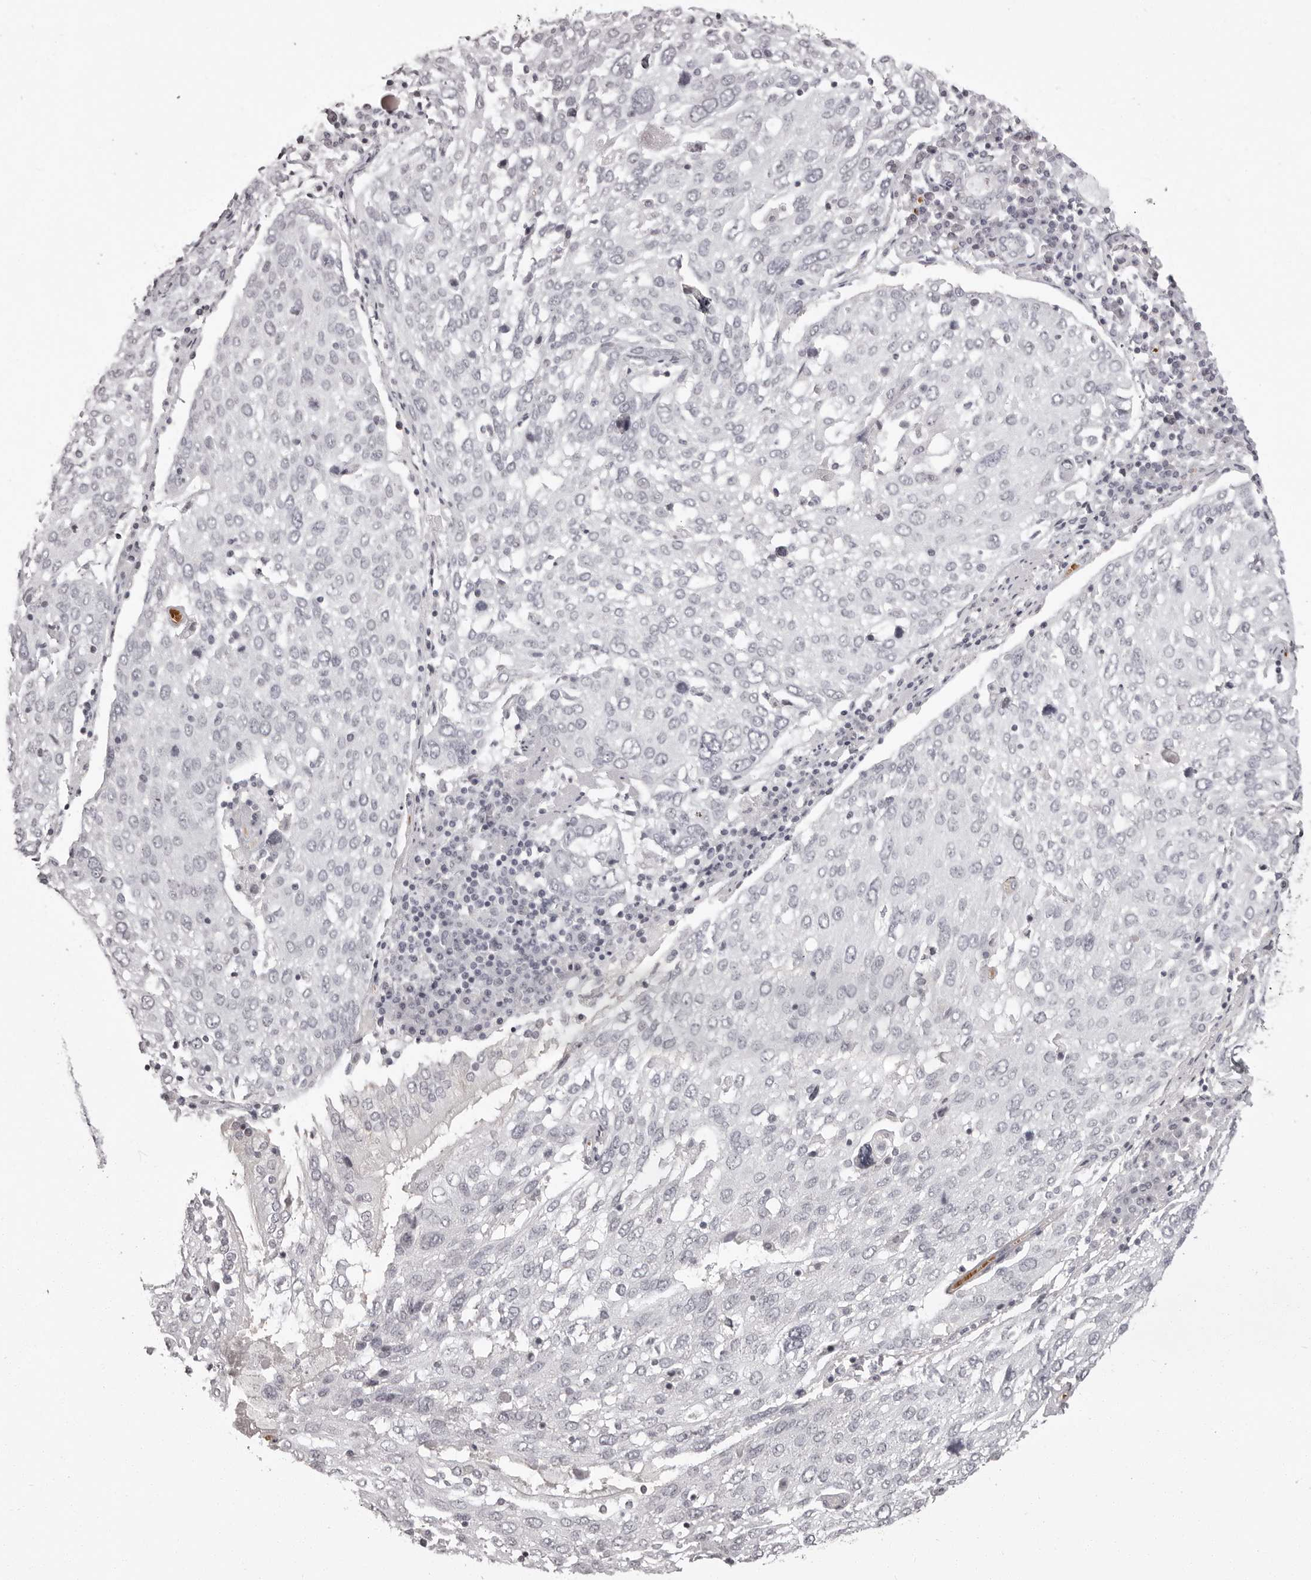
{"staining": {"intensity": "negative", "quantity": "none", "location": "none"}, "tissue": "lung cancer", "cell_type": "Tumor cells", "image_type": "cancer", "snomed": [{"axis": "morphology", "description": "Squamous cell carcinoma, NOS"}, {"axis": "topography", "description": "Lung"}], "caption": "Tumor cells are negative for brown protein staining in squamous cell carcinoma (lung).", "gene": "C8orf74", "patient": {"sex": "male", "age": 65}}